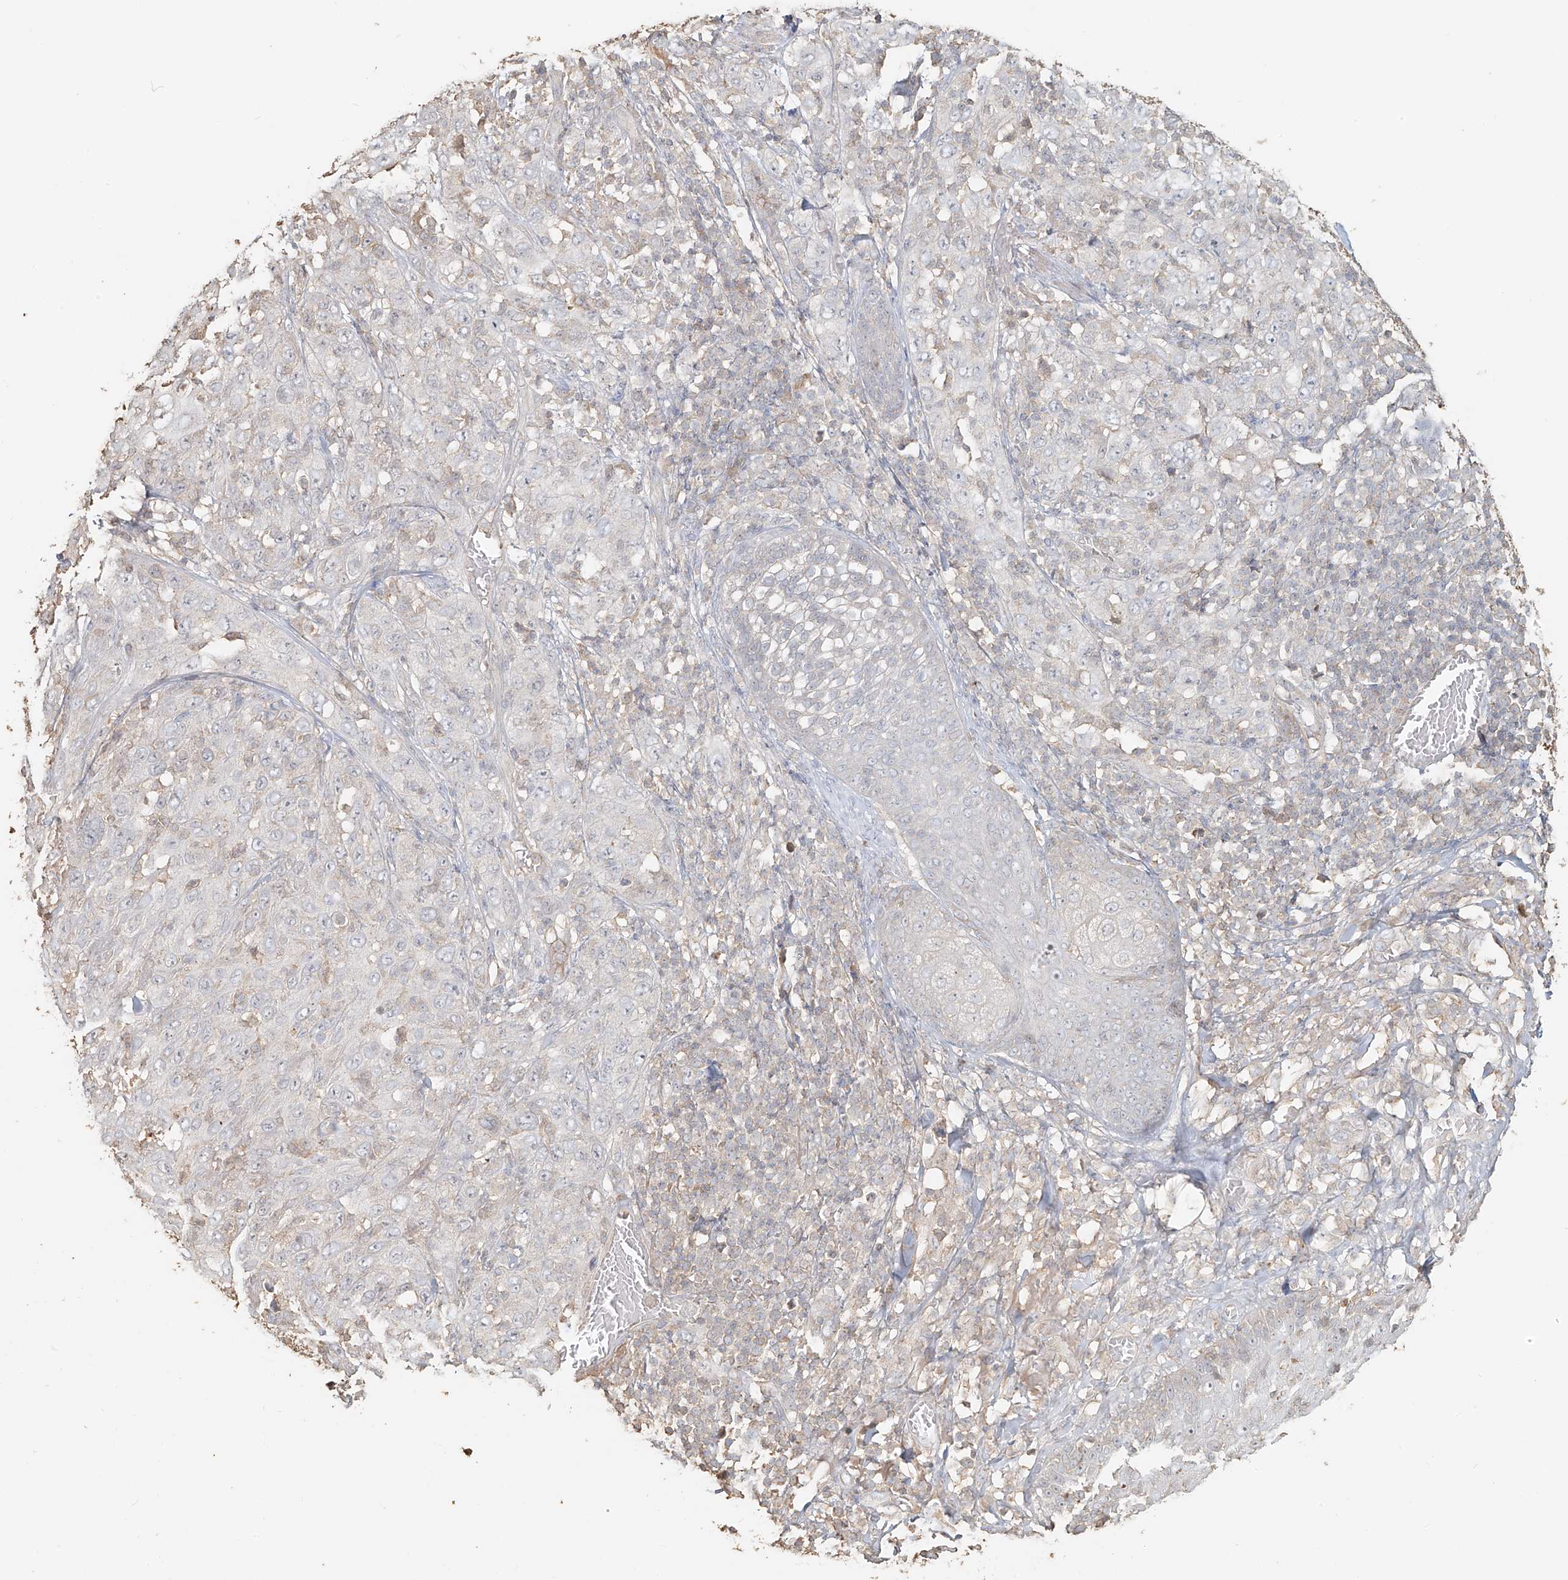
{"staining": {"intensity": "negative", "quantity": "none", "location": "none"}, "tissue": "skin cancer", "cell_type": "Tumor cells", "image_type": "cancer", "snomed": [{"axis": "morphology", "description": "Squamous cell carcinoma, NOS"}, {"axis": "topography", "description": "Skin"}], "caption": "The micrograph displays no staining of tumor cells in skin squamous cell carcinoma.", "gene": "NPHS1", "patient": {"sex": "female", "age": 88}}